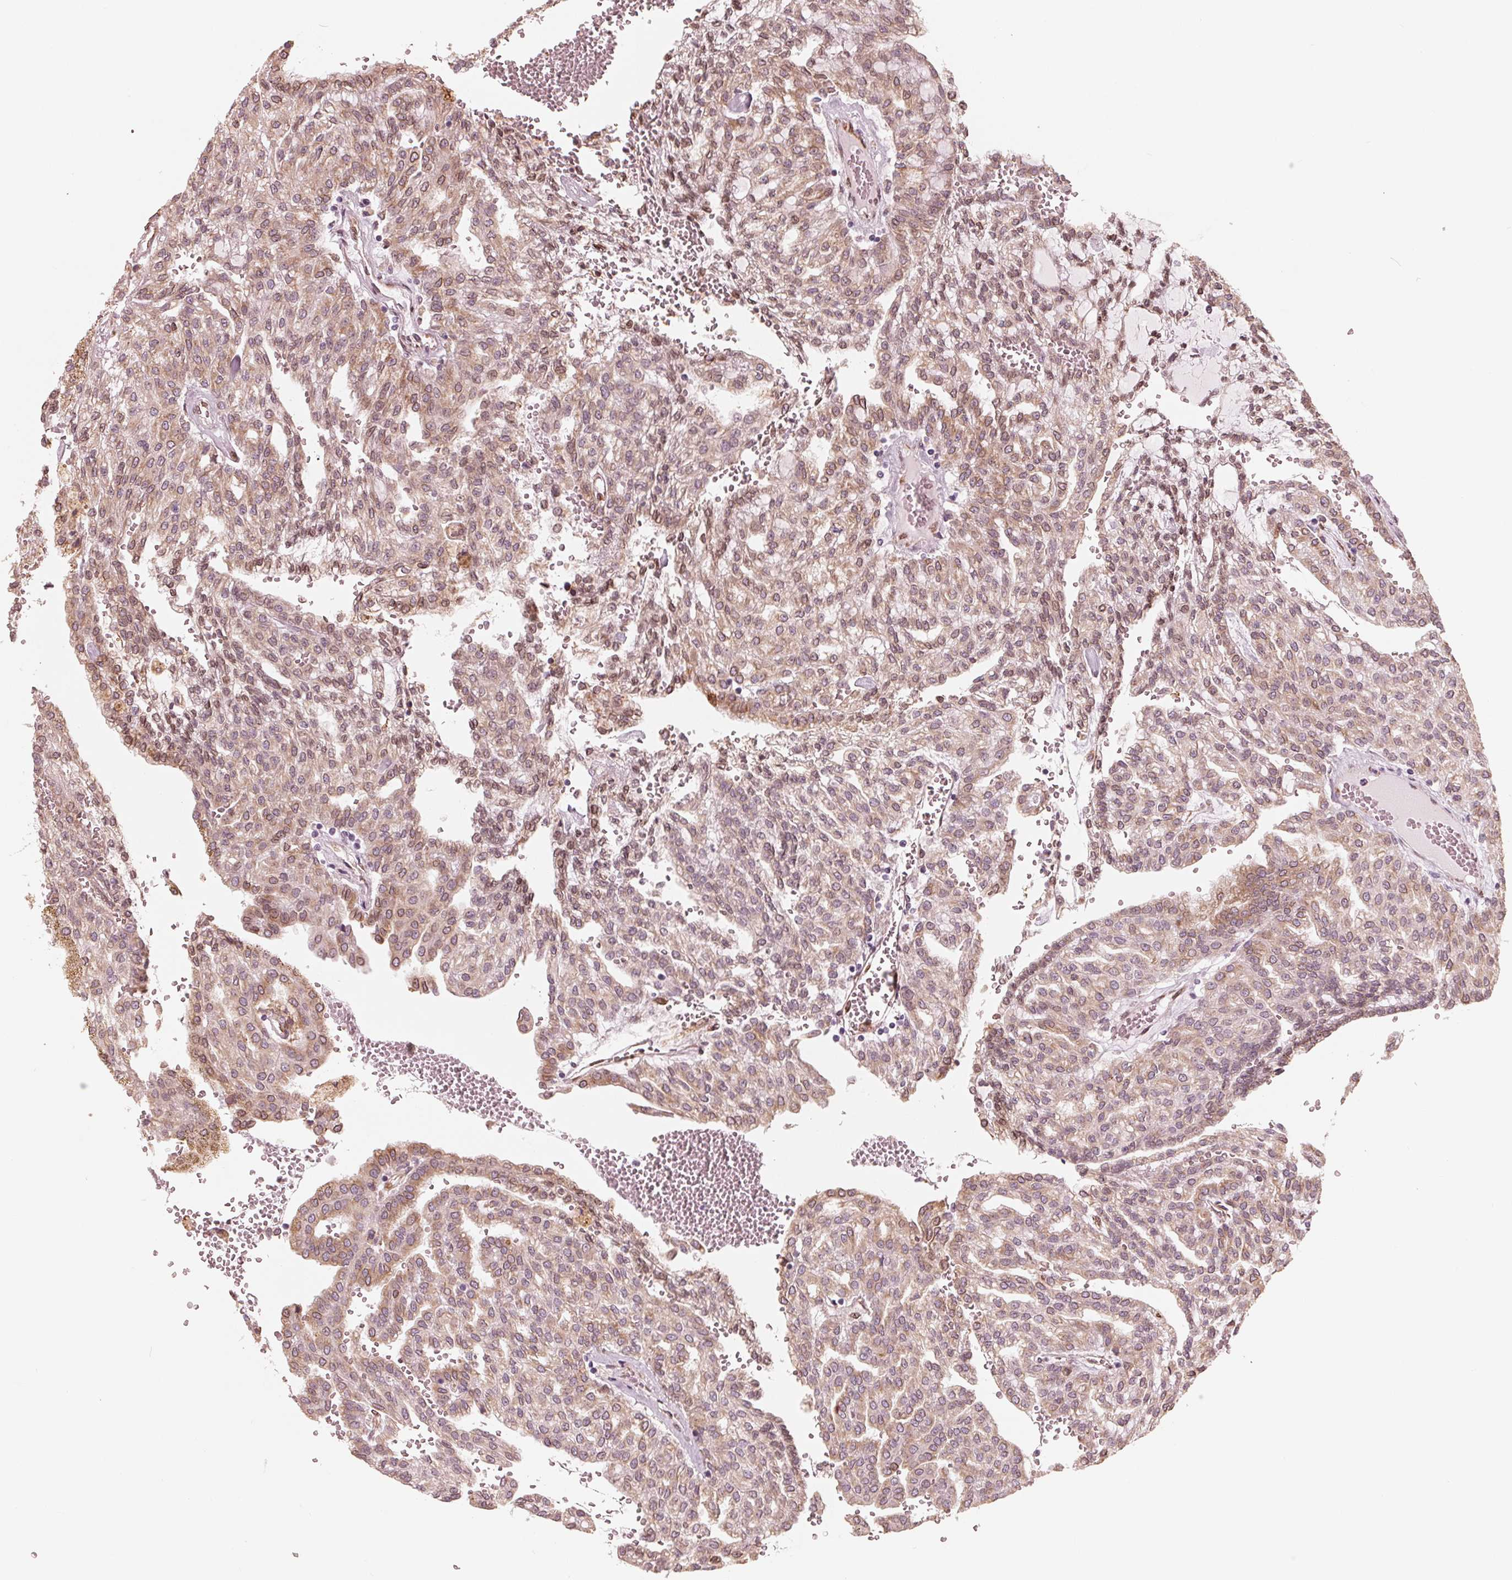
{"staining": {"intensity": "weak", "quantity": ">75%", "location": "cytoplasmic/membranous"}, "tissue": "renal cancer", "cell_type": "Tumor cells", "image_type": "cancer", "snomed": [{"axis": "morphology", "description": "Adenocarcinoma, NOS"}, {"axis": "topography", "description": "Kidney"}], "caption": "Immunohistochemical staining of human adenocarcinoma (renal) demonstrates low levels of weak cytoplasmic/membranous expression in about >75% of tumor cells.", "gene": "IKBIP", "patient": {"sex": "male", "age": 63}}